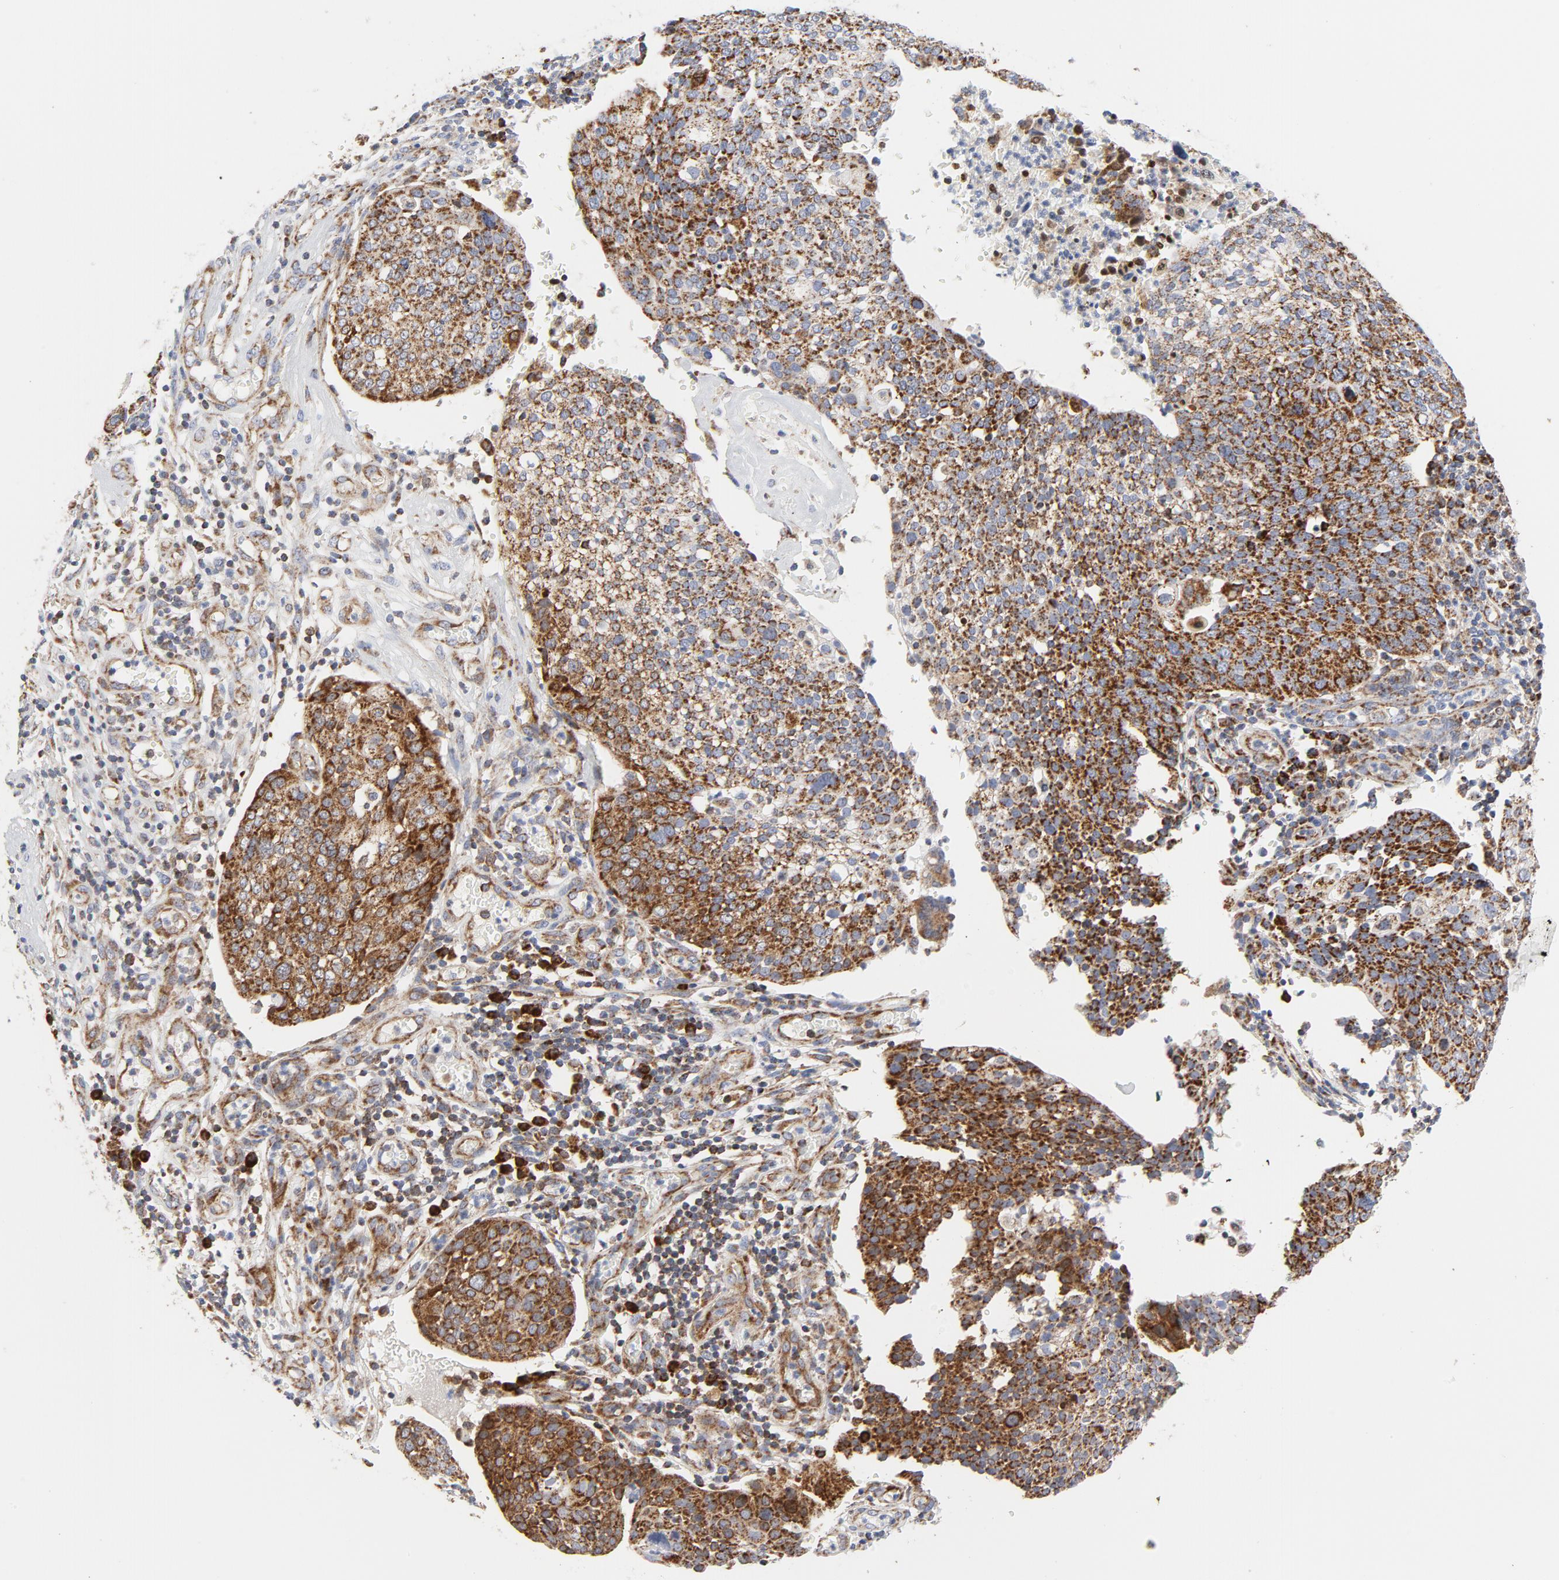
{"staining": {"intensity": "strong", "quantity": ">75%", "location": "cytoplasmic/membranous"}, "tissue": "cervical cancer", "cell_type": "Tumor cells", "image_type": "cancer", "snomed": [{"axis": "morphology", "description": "Squamous cell carcinoma, NOS"}, {"axis": "topography", "description": "Cervix"}], "caption": "A micrograph of human cervical cancer stained for a protein reveals strong cytoplasmic/membranous brown staining in tumor cells. (Stains: DAB (3,3'-diaminobenzidine) in brown, nuclei in blue, Microscopy: brightfield microscopy at high magnification).", "gene": "CYCS", "patient": {"sex": "female", "age": 40}}